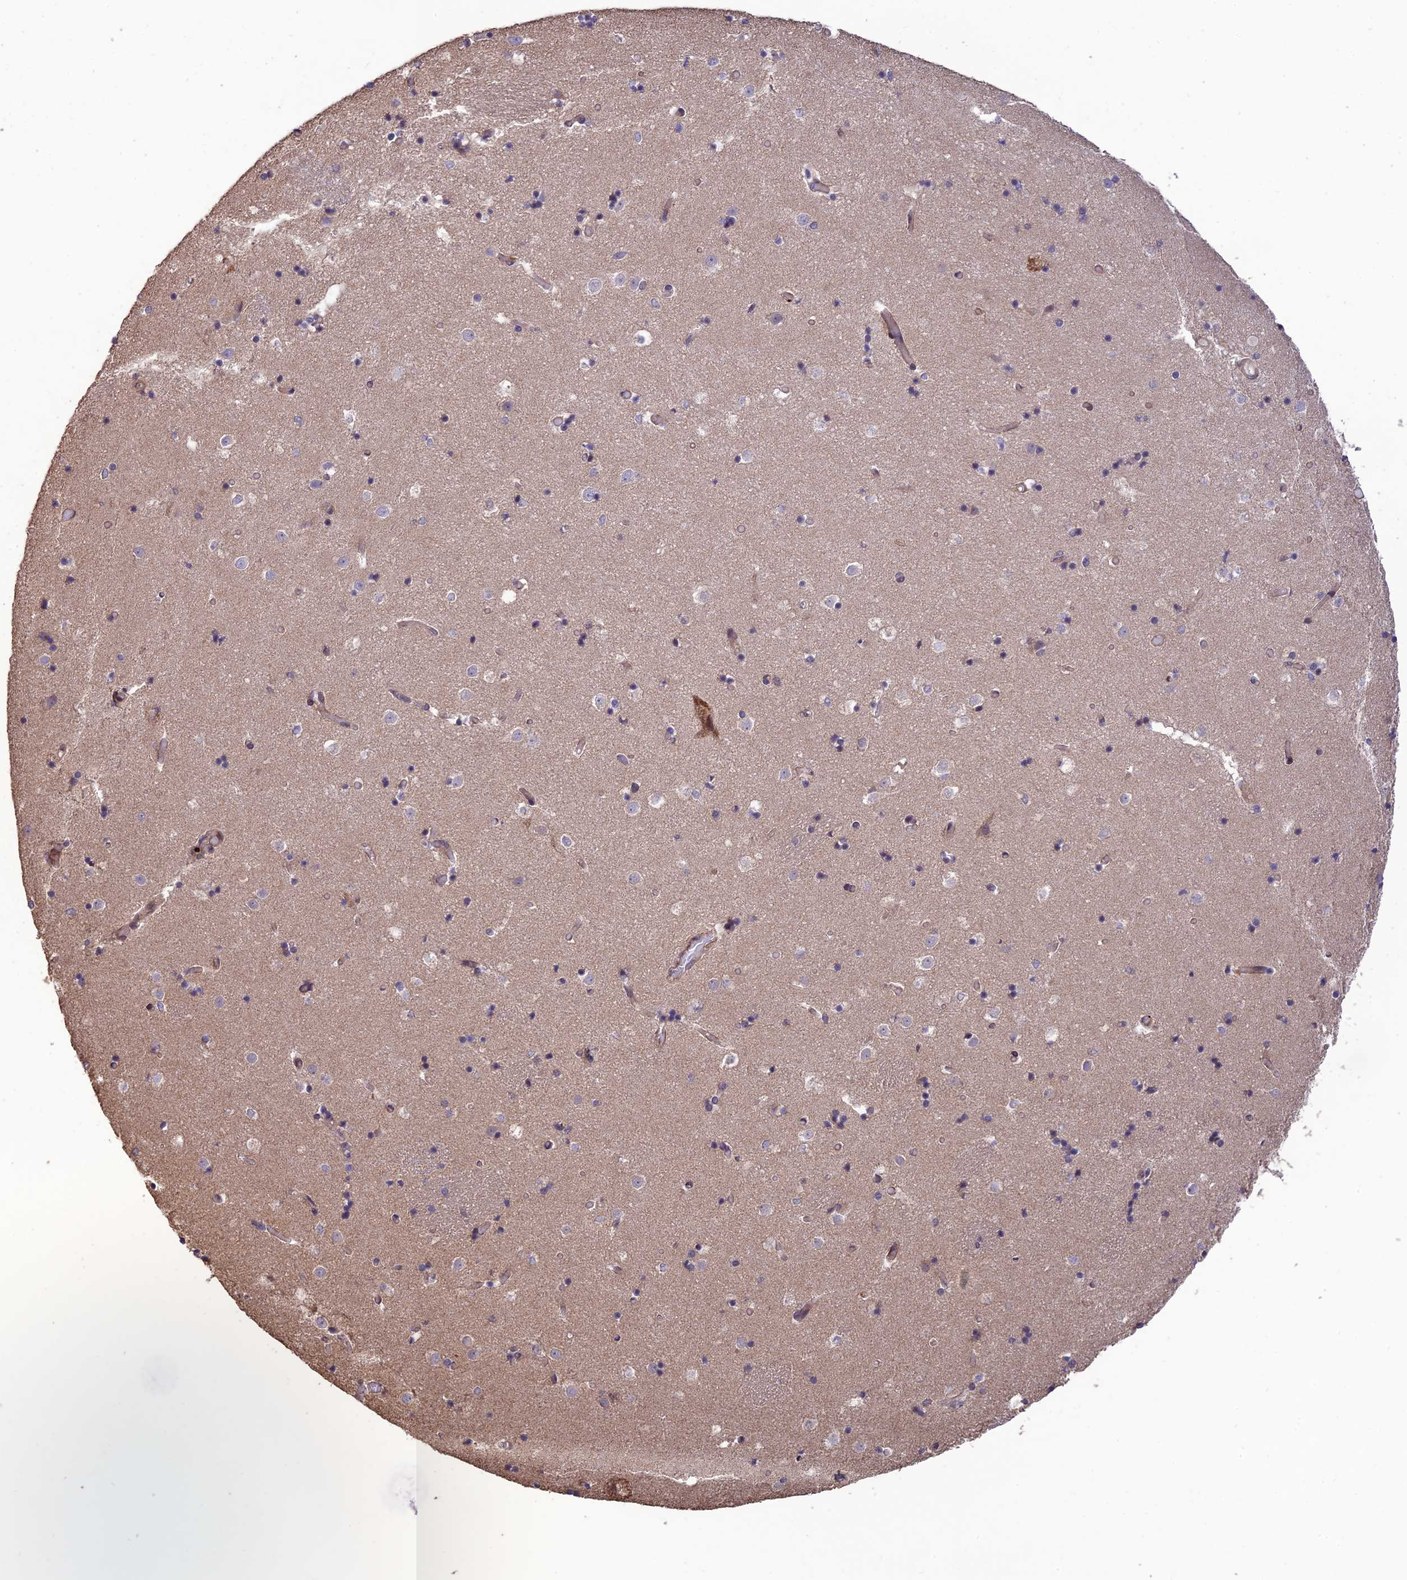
{"staining": {"intensity": "negative", "quantity": "none", "location": "none"}, "tissue": "caudate", "cell_type": "Glial cells", "image_type": "normal", "snomed": [{"axis": "morphology", "description": "Normal tissue, NOS"}, {"axis": "topography", "description": "Lateral ventricle wall"}], "caption": "Immunohistochemical staining of unremarkable caudate reveals no significant expression in glial cells. Nuclei are stained in blue.", "gene": "PAGR1", "patient": {"sex": "female", "age": 52}}